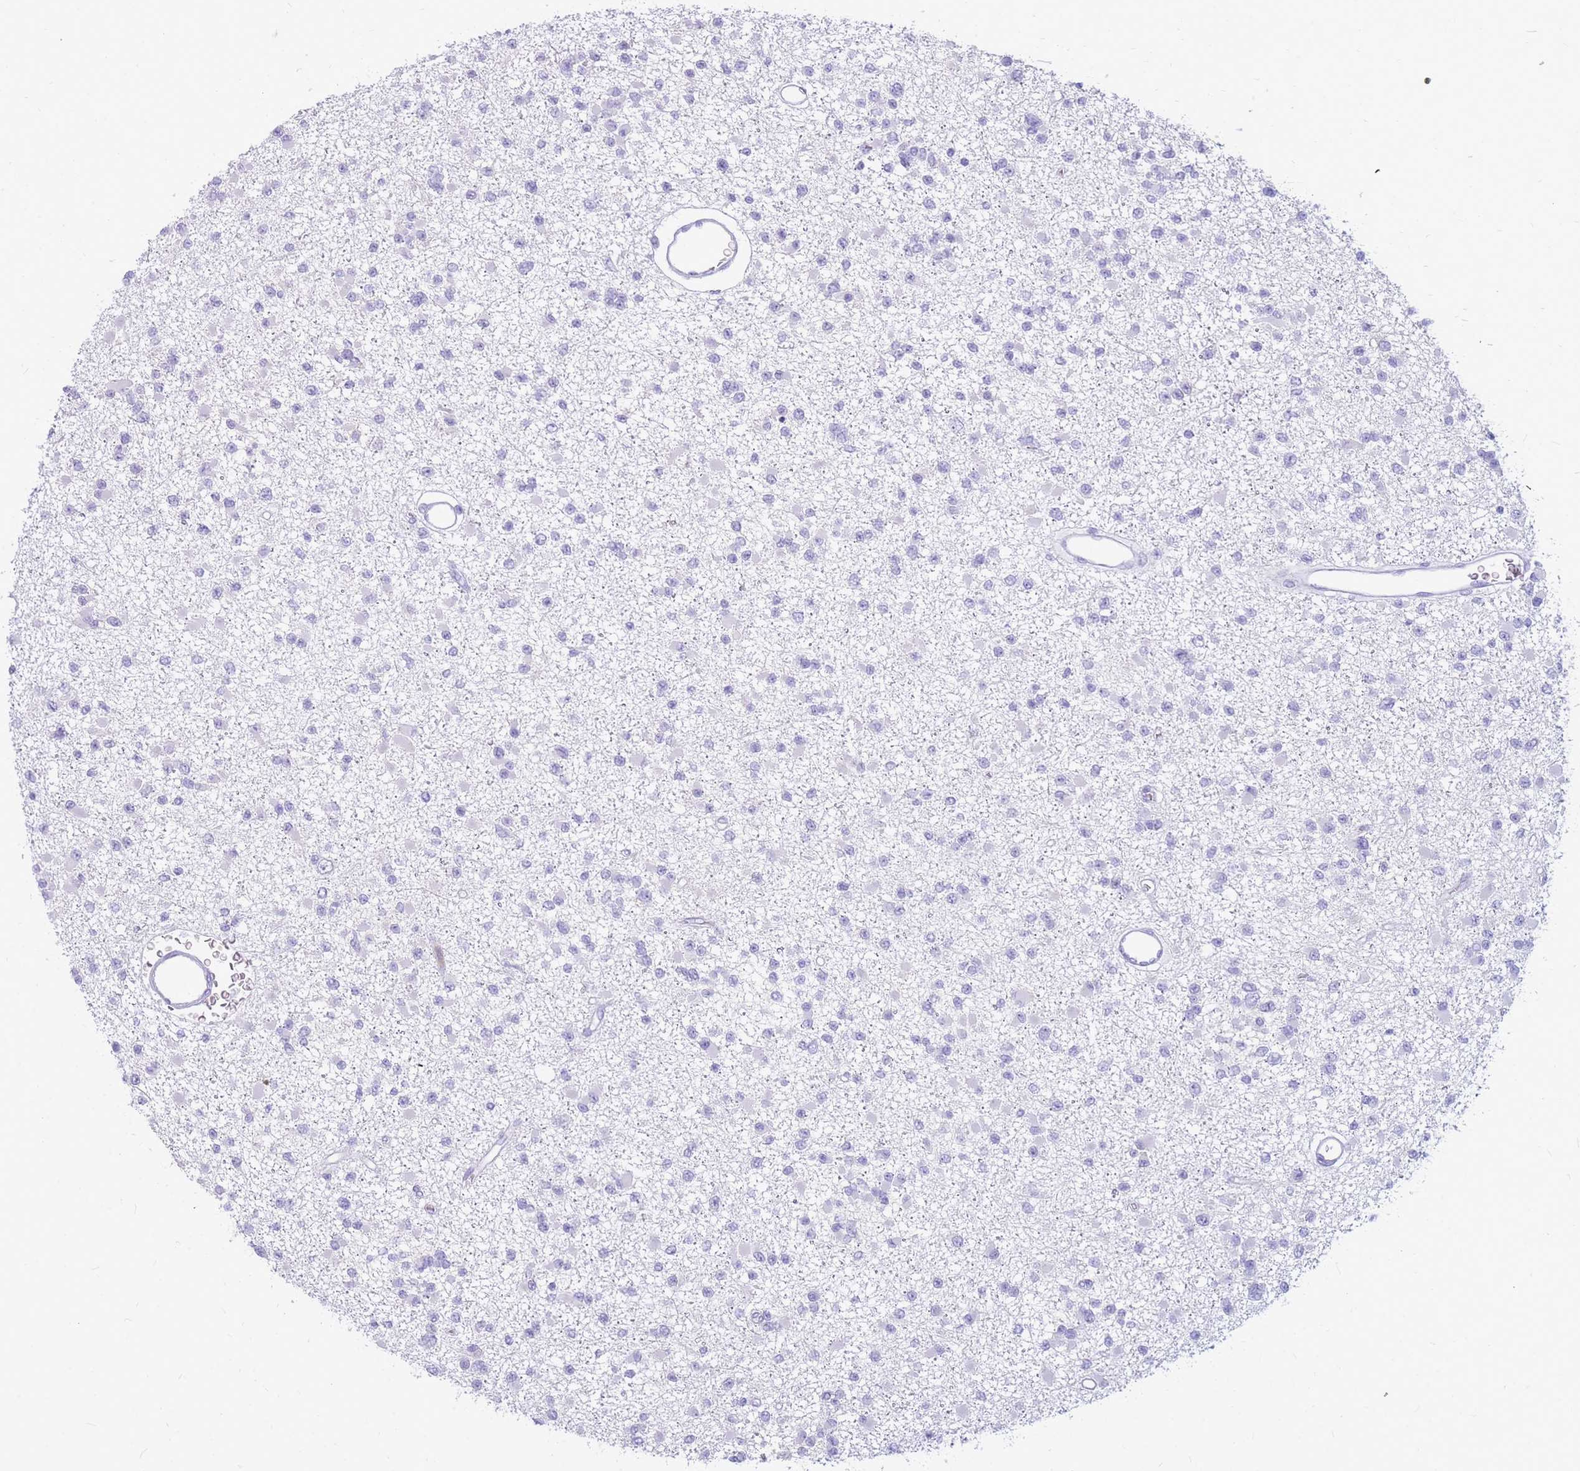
{"staining": {"intensity": "negative", "quantity": "none", "location": "none"}, "tissue": "glioma", "cell_type": "Tumor cells", "image_type": "cancer", "snomed": [{"axis": "morphology", "description": "Glioma, malignant, Low grade"}, {"axis": "topography", "description": "Brain"}], "caption": "This is an immunohistochemistry (IHC) histopathology image of malignant low-grade glioma. There is no positivity in tumor cells.", "gene": "TPSAB1", "patient": {"sex": "female", "age": 22}}